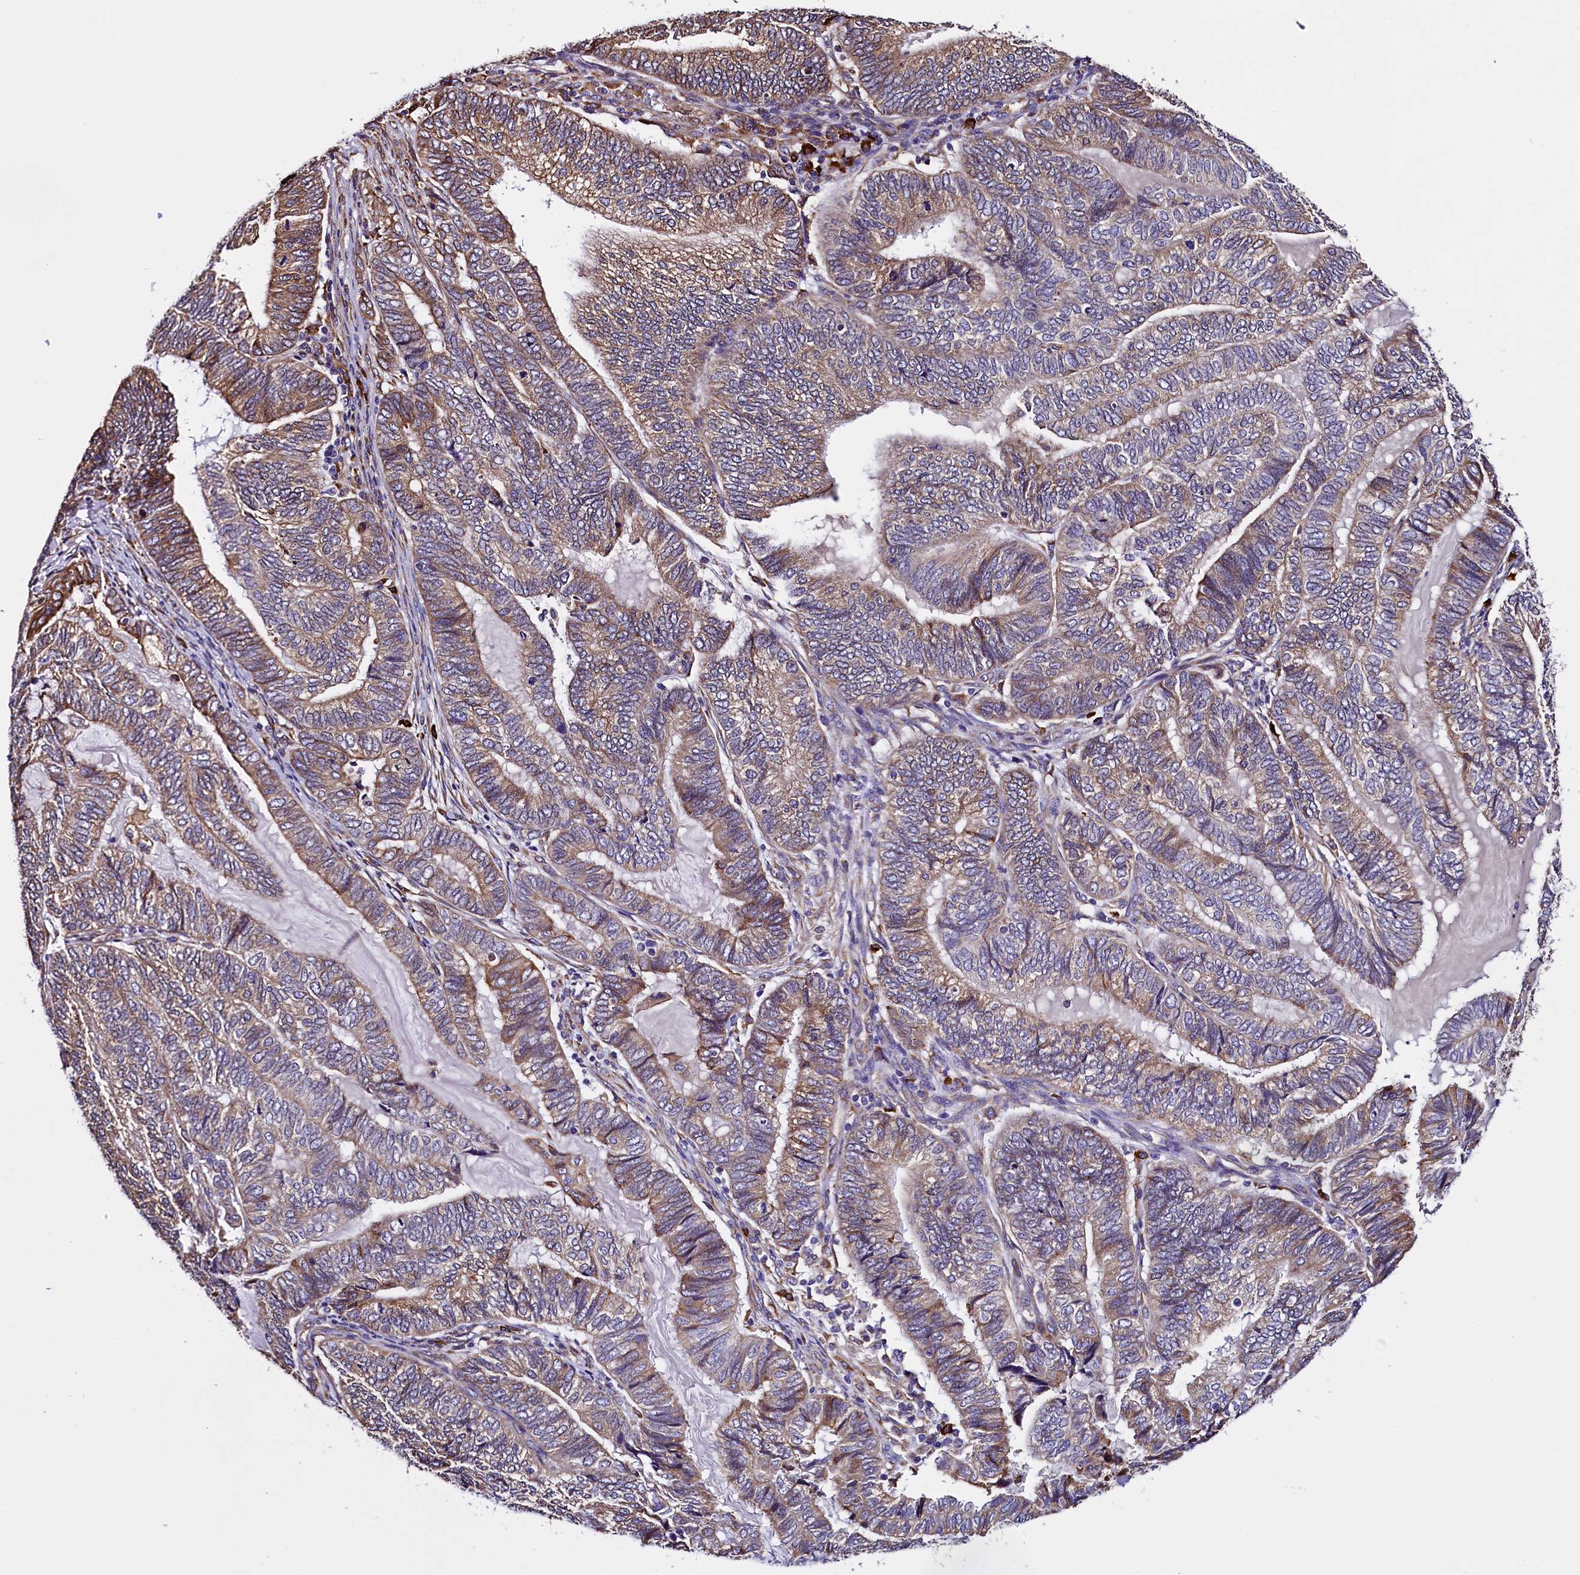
{"staining": {"intensity": "moderate", "quantity": "25%-75%", "location": "cytoplasmic/membranous"}, "tissue": "endometrial cancer", "cell_type": "Tumor cells", "image_type": "cancer", "snomed": [{"axis": "morphology", "description": "Adenocarcinoma, NOS"}, {"axis": "topography", "description": "Uterus"}, {"axis": "topography", "description": "Endometrium"}], "caption": "Immunohistochemistry (IHC) of human endometrial adenocarcinoma displays medium levels of moderate cytoplasmic/membranous expression in approximately 25%-75% of tumor cells.", "gene": "CAPS2", "patient": {"sex": "female", "age": 70}}